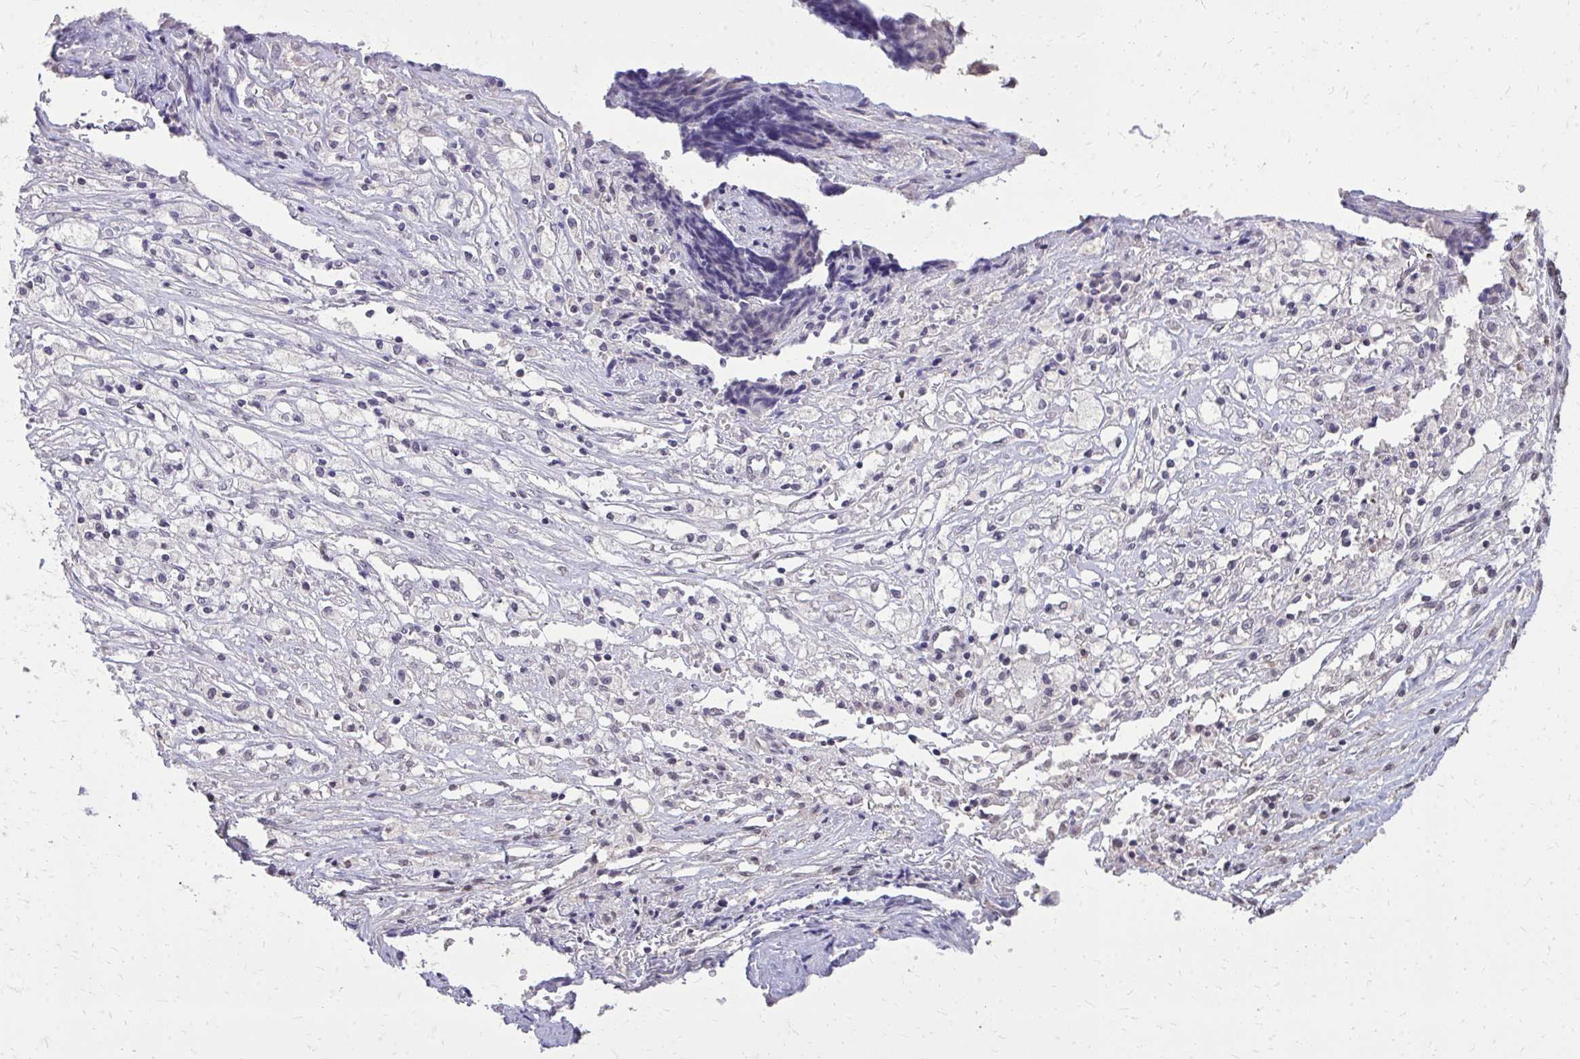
{"staining": {"intensity": "negative", "quantity": "none", "location": "none"}, "tissue": "ovarian cancer", "cell_type": "Tumor cells", "image_type": "cancer", "snomed": [{"axis": "morphology", "description": "Carcinoma, endometroid"}, {"axis": "topography", "description": "Ovary"}], "caption": "Immunohistochemical staining of endometroid carcinoma (ovarian) exhibits no significant positivity in tumor cells.", "gene": "AKAP5", "patient": {"sex": "female", "age": 42}}